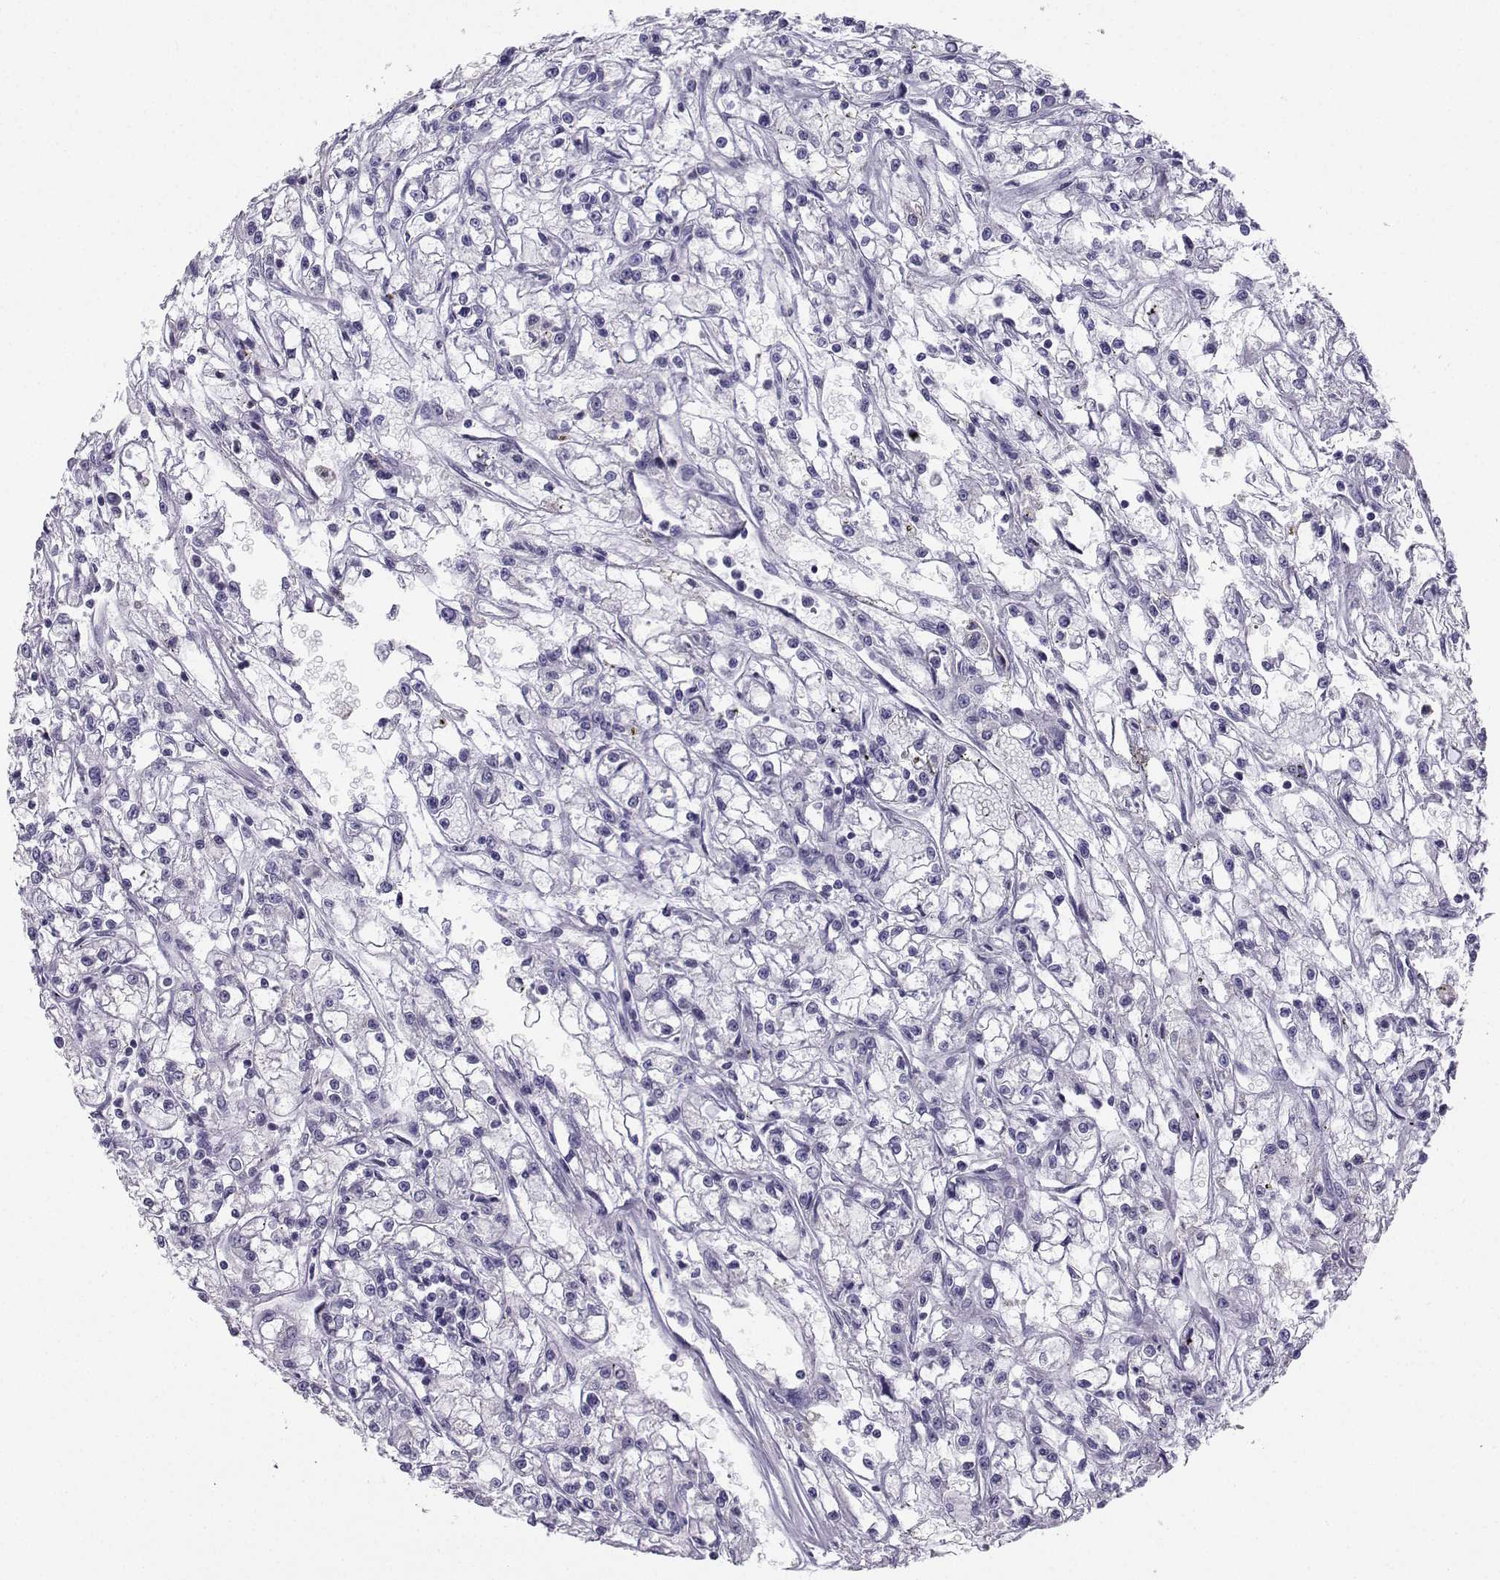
{"staining": {"intensity": "negative", "quantity": "none", "location": "none"}, "tissue": "renal cancer", "cell_type": "Tumor cells", "image_type": "cancer", "snomed": [{"axis": "morphology", "description": "Adenocarcinoma, NOS"}, {"axis": "topography", "description": "Kidney"}], "caption": "Immunohistochemistry image of neoplastic tissue: human renal cancer stained with DAB shows no significant protein expression in tumor cells. (IHC, brightfield microscopy, high magnification).", "gene": "NEFL", "patient": {"sex": "female", "age": 59}}